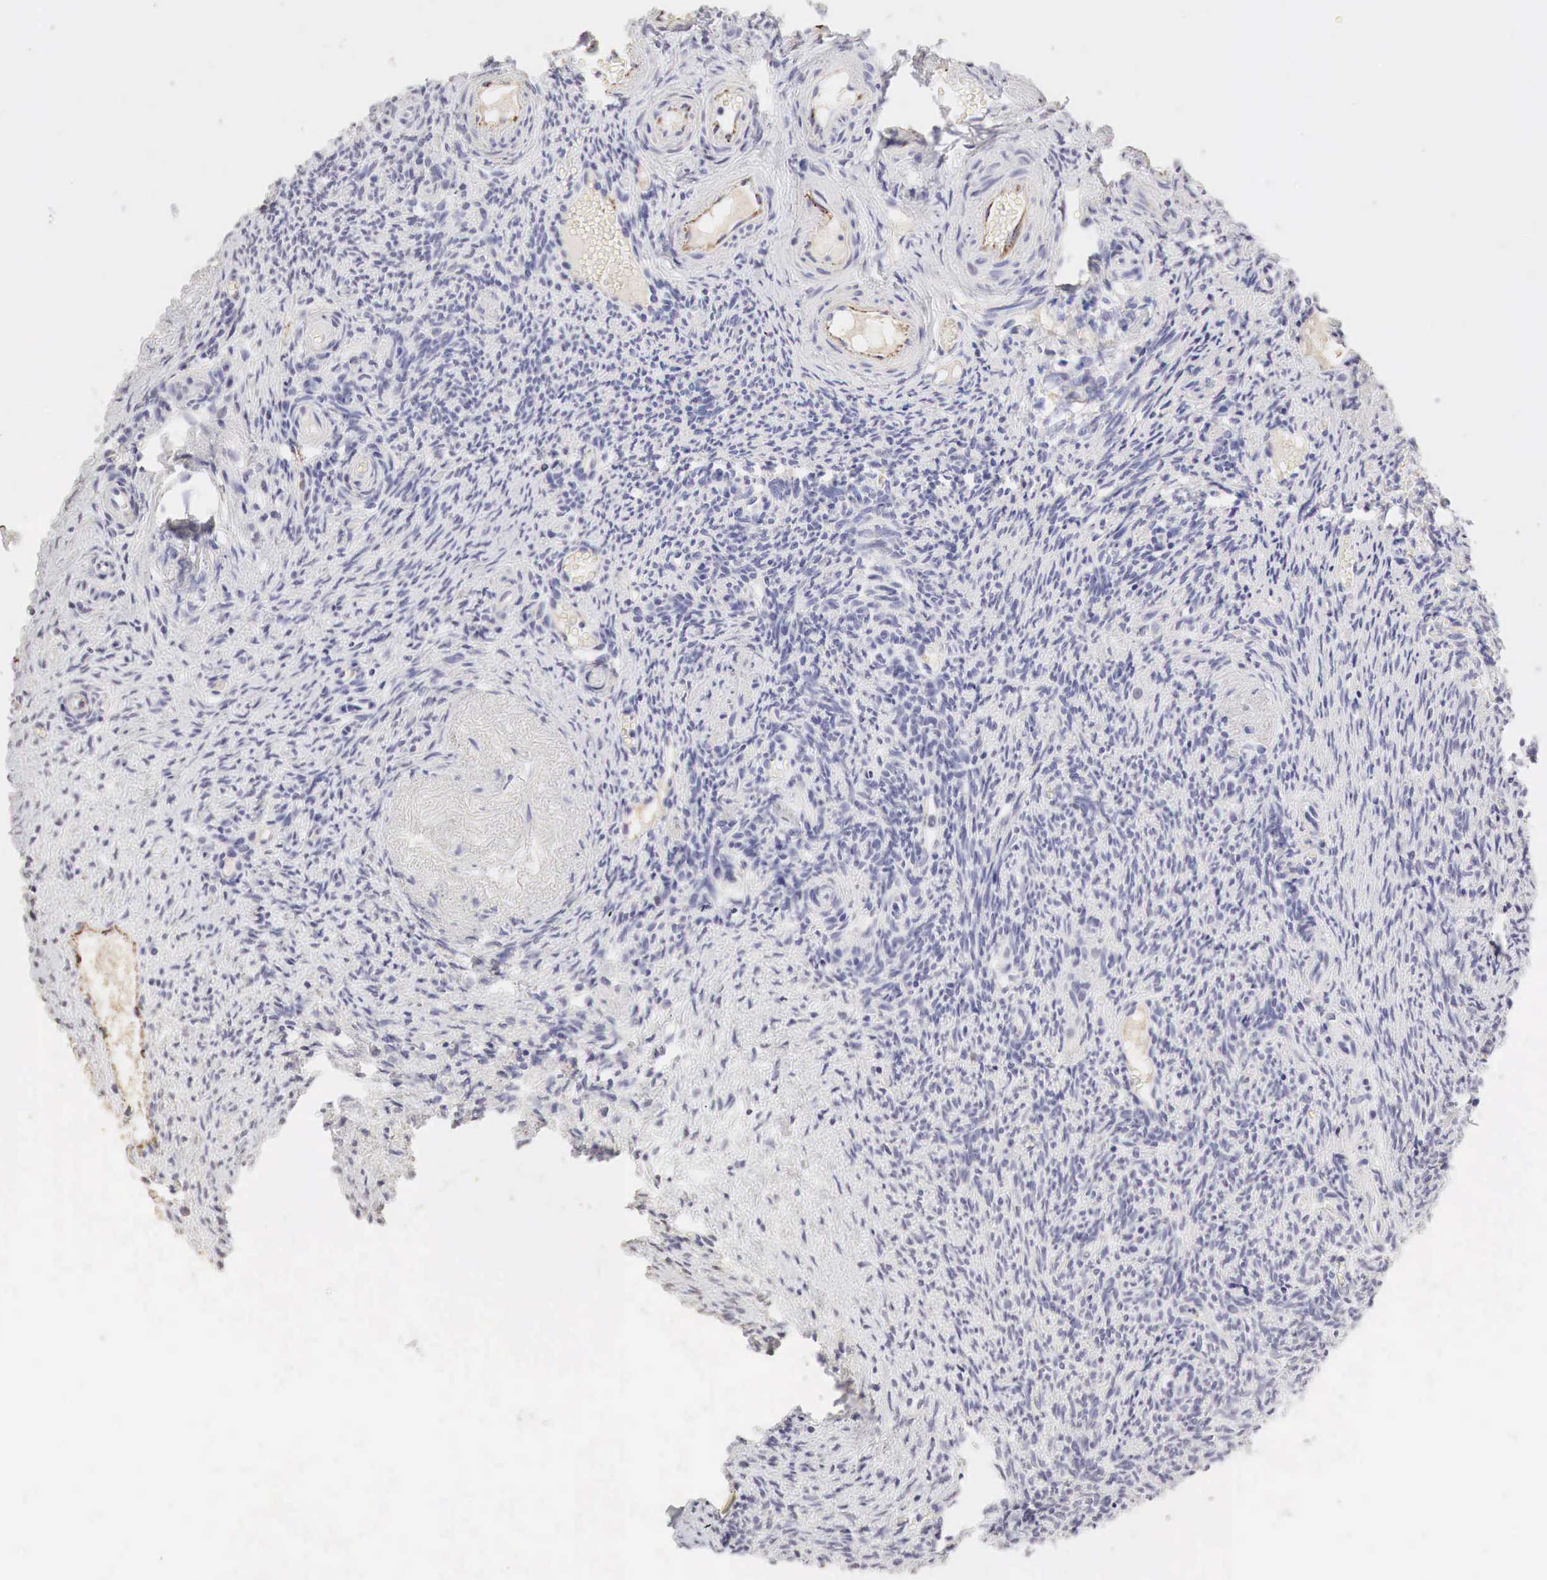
{"staining": {"intensity": "negative", "quantity": "none", "location": "none"}, "tissue": "ovary", "cell_type": "Follicle cells", "image_type": "normal", "snomed": [{"axis": "morphology", "description": "Normal tissue, NOS"}, {"axis": "topography", "description": "Ovary"}], "caption": "High magnification brightfield microscopy of unremarkable ovary stained with DAB (brown) and counterstained with hematoxylin (blue): follicle cells show no significant staining.", "gene": "OTC", "patient": {"sex": "female", "age": 63}}